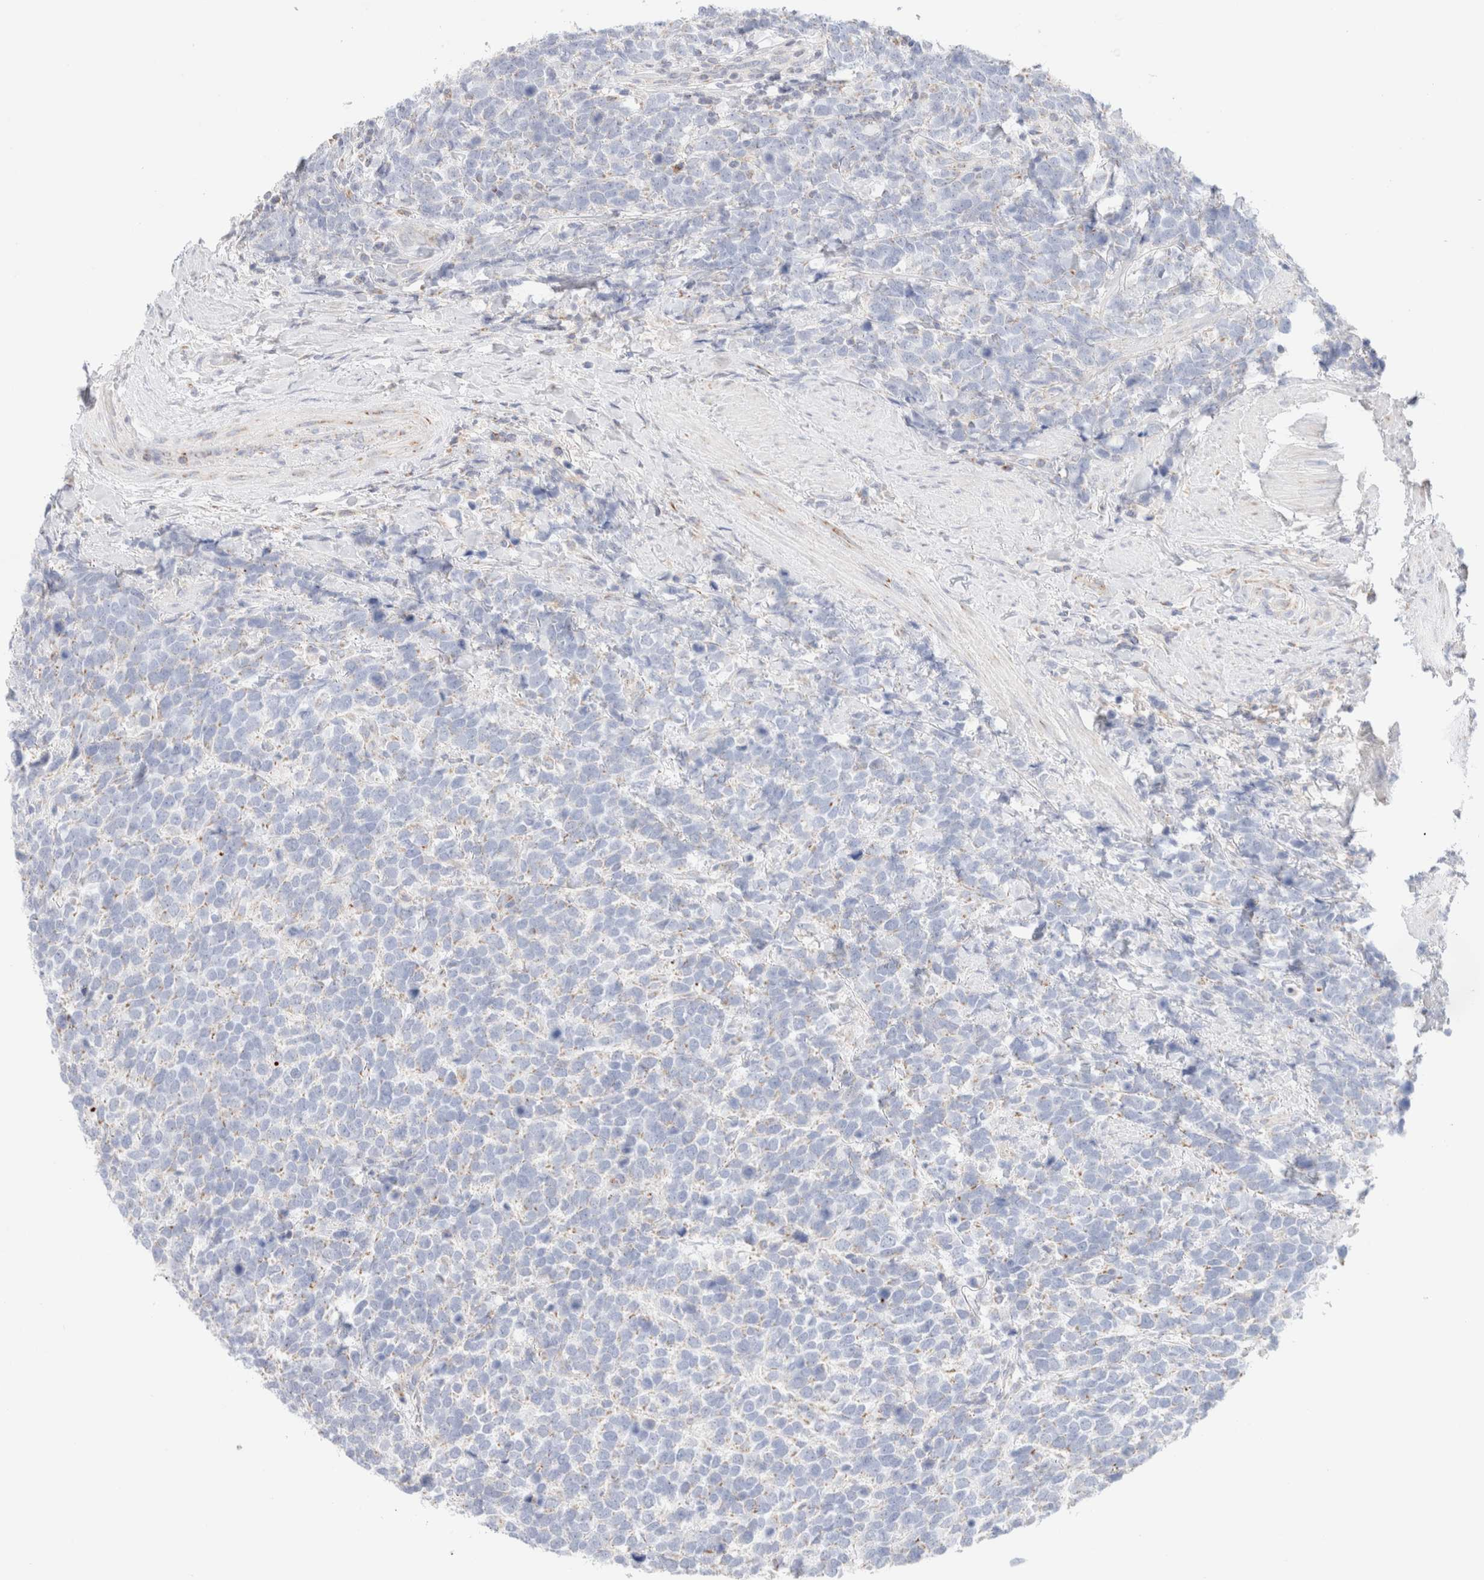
{"staining": {"intensity": "negative", "quantity": "none", "location": "none"}, "tissue": "urothelial cancer", "cell_type": "Tumor cells", "image_type": "cancer", "snomed": [{"axis": "morphology", "description": "Urothelial carcinoma, High grade"}, {"axis": "topography", "description": "Urinary bladder"}], "caption": "The immunohistochemistry photomicrograph has no significant expression in tumor cells of urothelial cancer tissue.", "gene": "ATP6V1C1", "patient": {"sex": "female", "age": 82}}